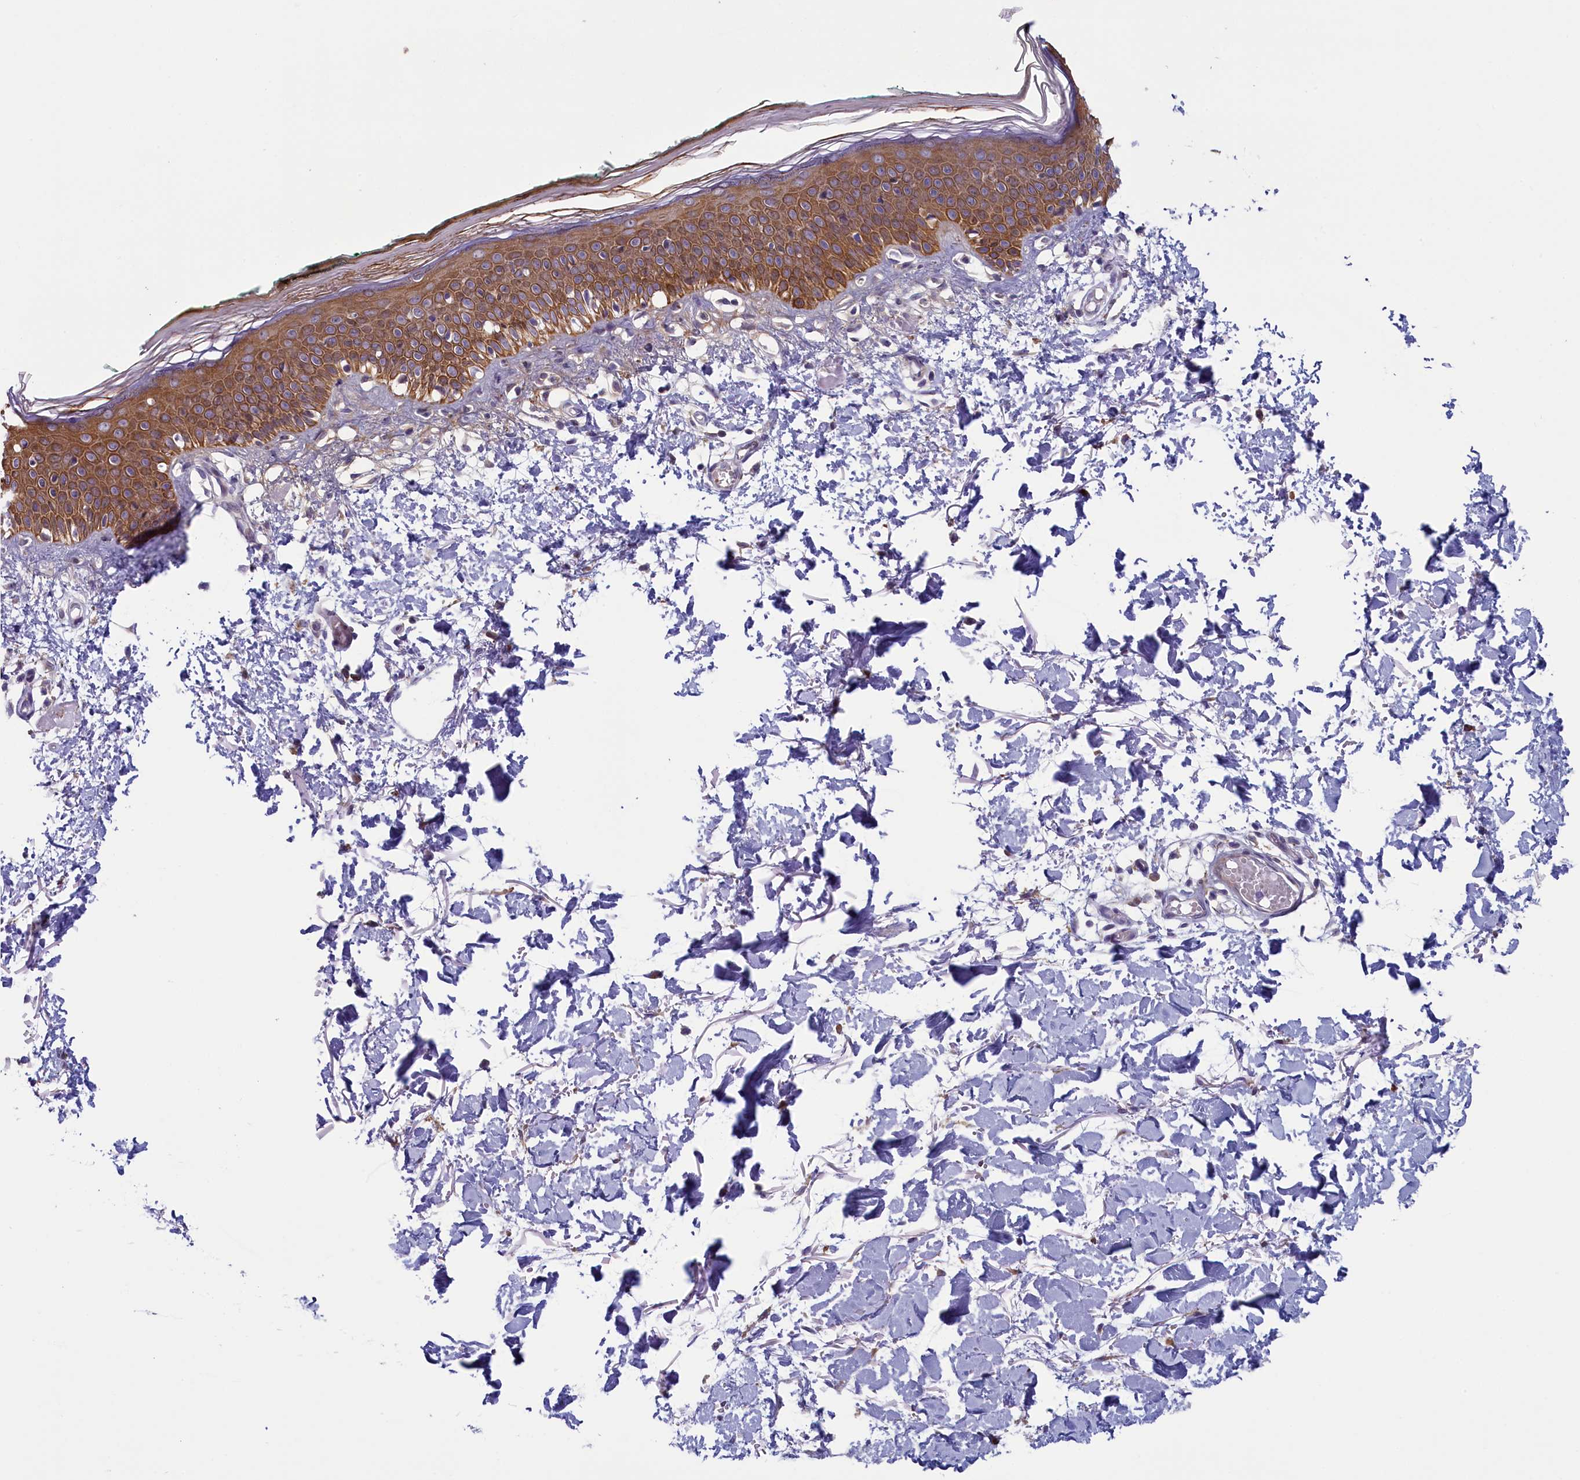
{"staining": {"intensity": "negative", "quantity": "none", "location": "none"}, "tissue": "skin", "cell_type": "Fibroblasts", "image_type": "normal", "snomed": [{"axis": "morphology", "description": "Normal tissue, NOS"}, {"axis": "topography", "description": "Skin"}], "caption": "IHC image of normal skin: skin stained with DAB (3,3'-diaminobenzidine) displays no significant protein expression in fibroblasts. (Immunohistochemistry (ihc), brightfield microscopy, high magnification).", "gene": "ANKRD39", "patient": {"sex": "male", "age": 62}}